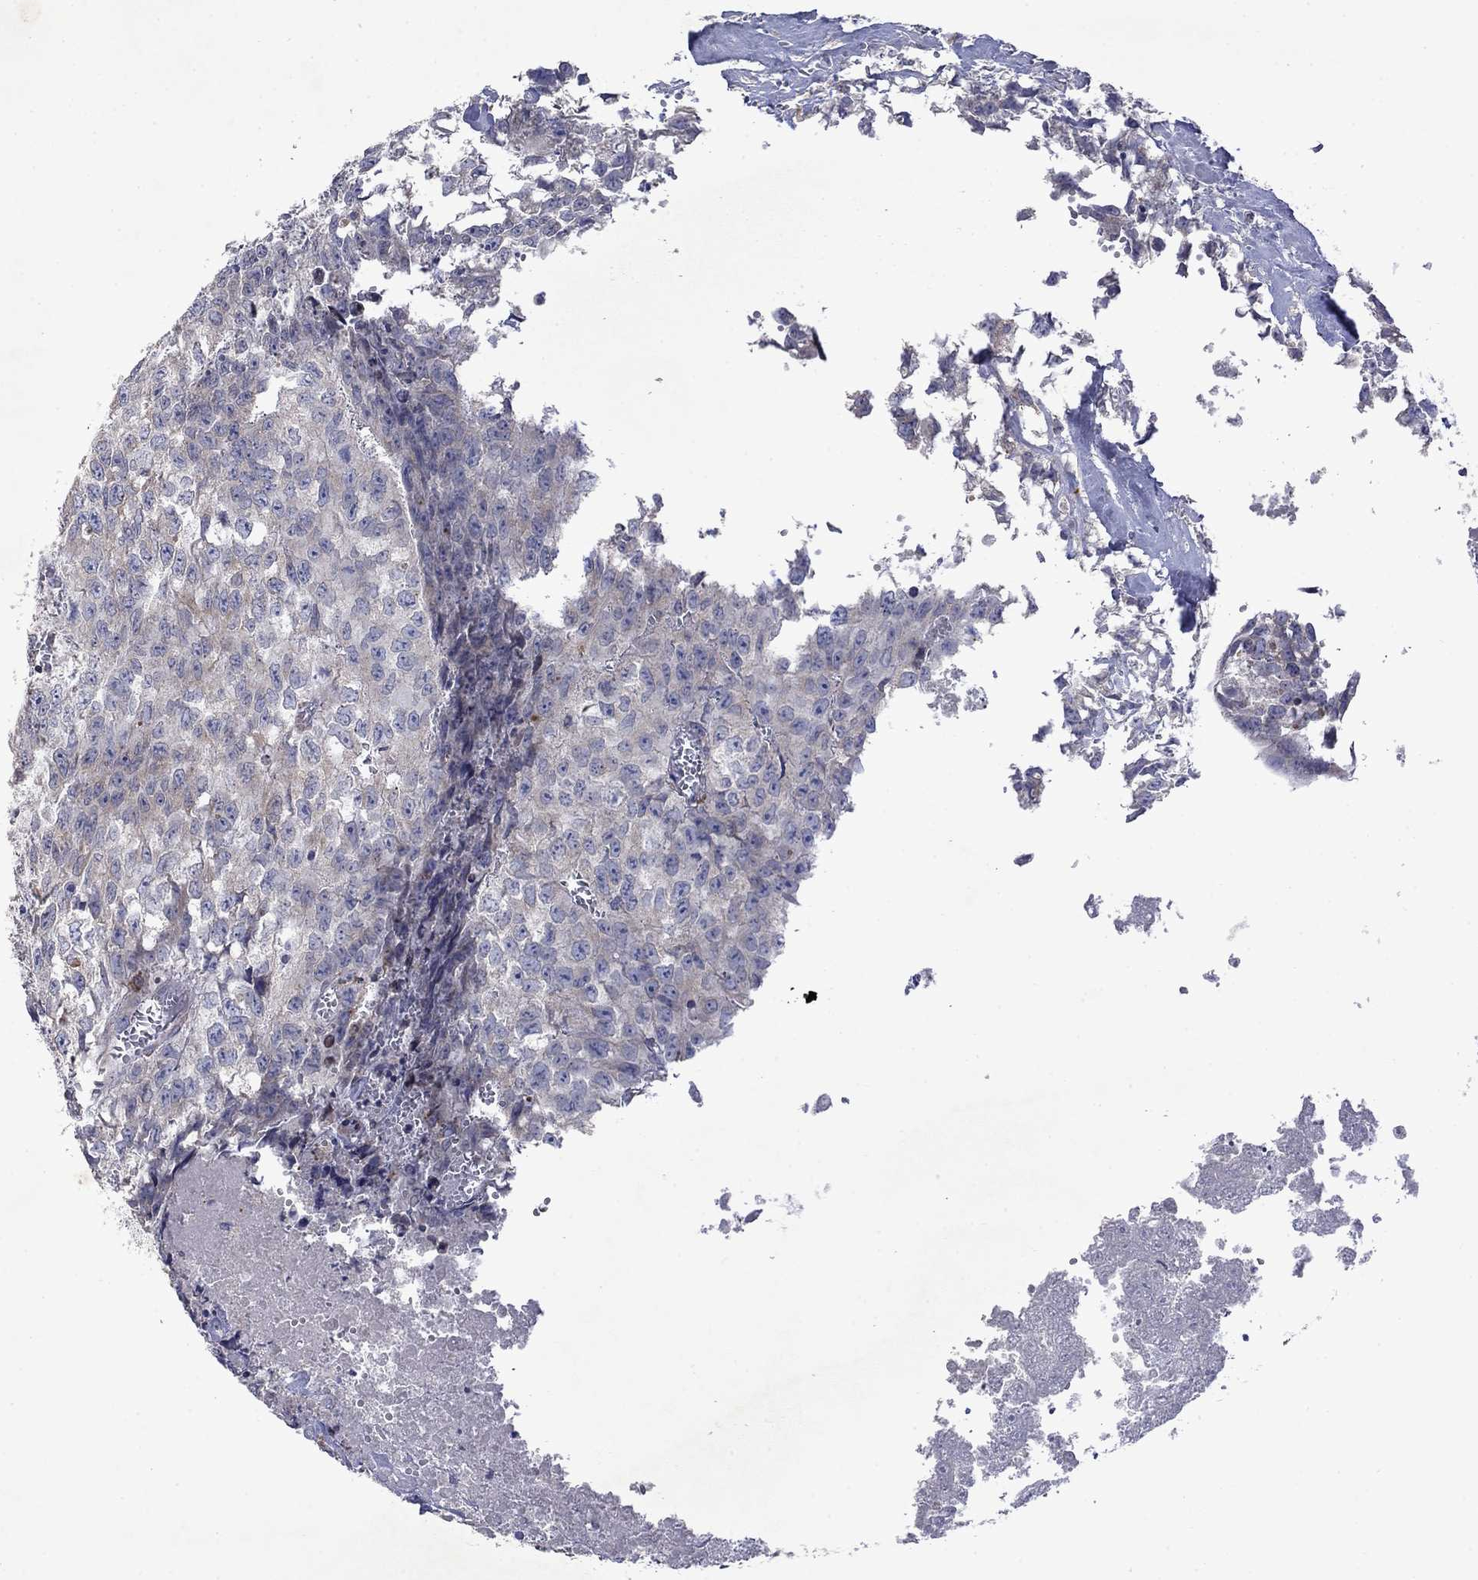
{"staining": {"intensity": "negative", "quantity": "none", "location": "none"}, "tissue": "testis cancer", "cell_type": "Tumor cells", "image_type": "cancer", "snomed": [{"axis": "morphology", "description": "Carcinoma, Embryonal, NOS"}, {"axis": "morphology", "description": "Teratoma, malignant, NOS"}, {"axis": "topography", "description": "Testis"}], "caption": "High power microscopy image of an IHC micrograph of malignant teratoma (testis), revealing no significant staining in tumor cells.", "gene": "TMEM97", "patient": {"sex": "male", "age": 24}}